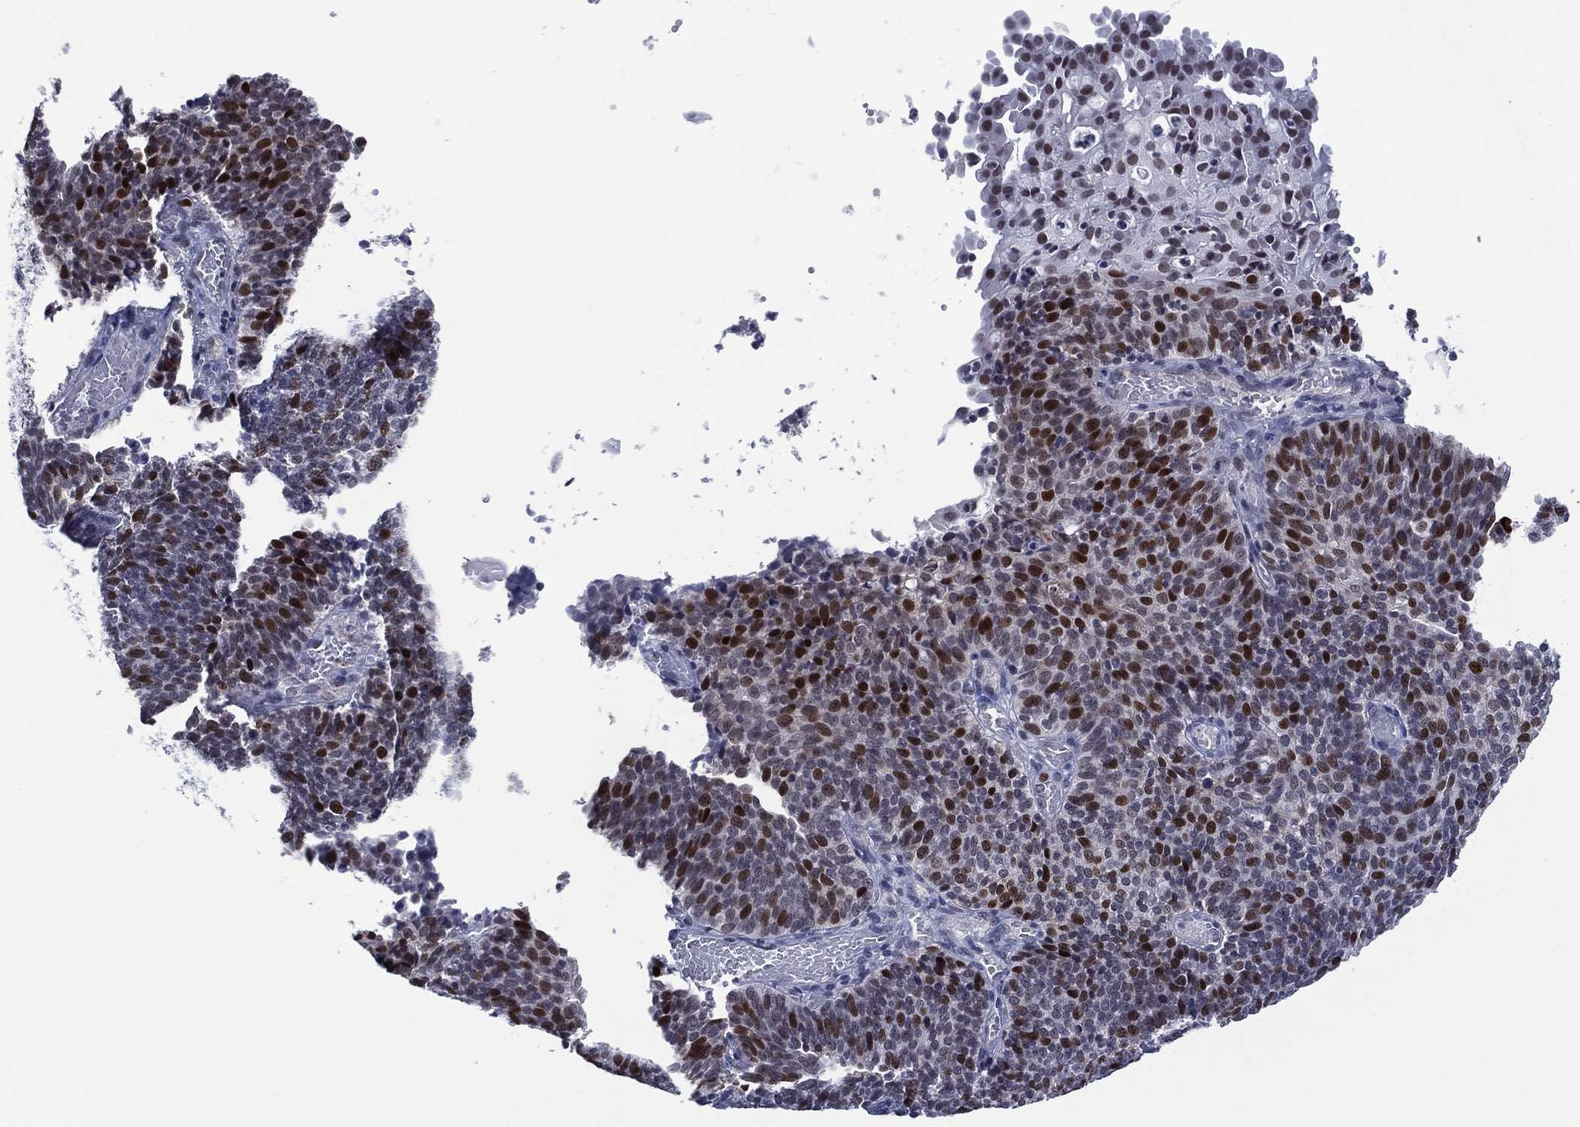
{"staining": {"intensity": "strong", "quantity": "<25%", "location": "nuclear"}, "tissue": "cervical cancer", "cell_type": "Tumor cells", "image_type": "cancer", "snomed": [{"axis": "morphology", "description": "Normal tissue, NOS"}, {"axis": "morphology", "description": "Squamous cell carcinoma, NOS"}, {"axis": "topography", "description": "Cervix"}], "caption": "This image demonstrates cervical cancer stained with immunohistochemistry (IHC) to label a protein in brown. The nuclear of tumor cells show strong positivity for the protein. Nuclei are counter-stained blue.", "gene": "GATA6", "patient": {"sex": "female", "age": 39}}